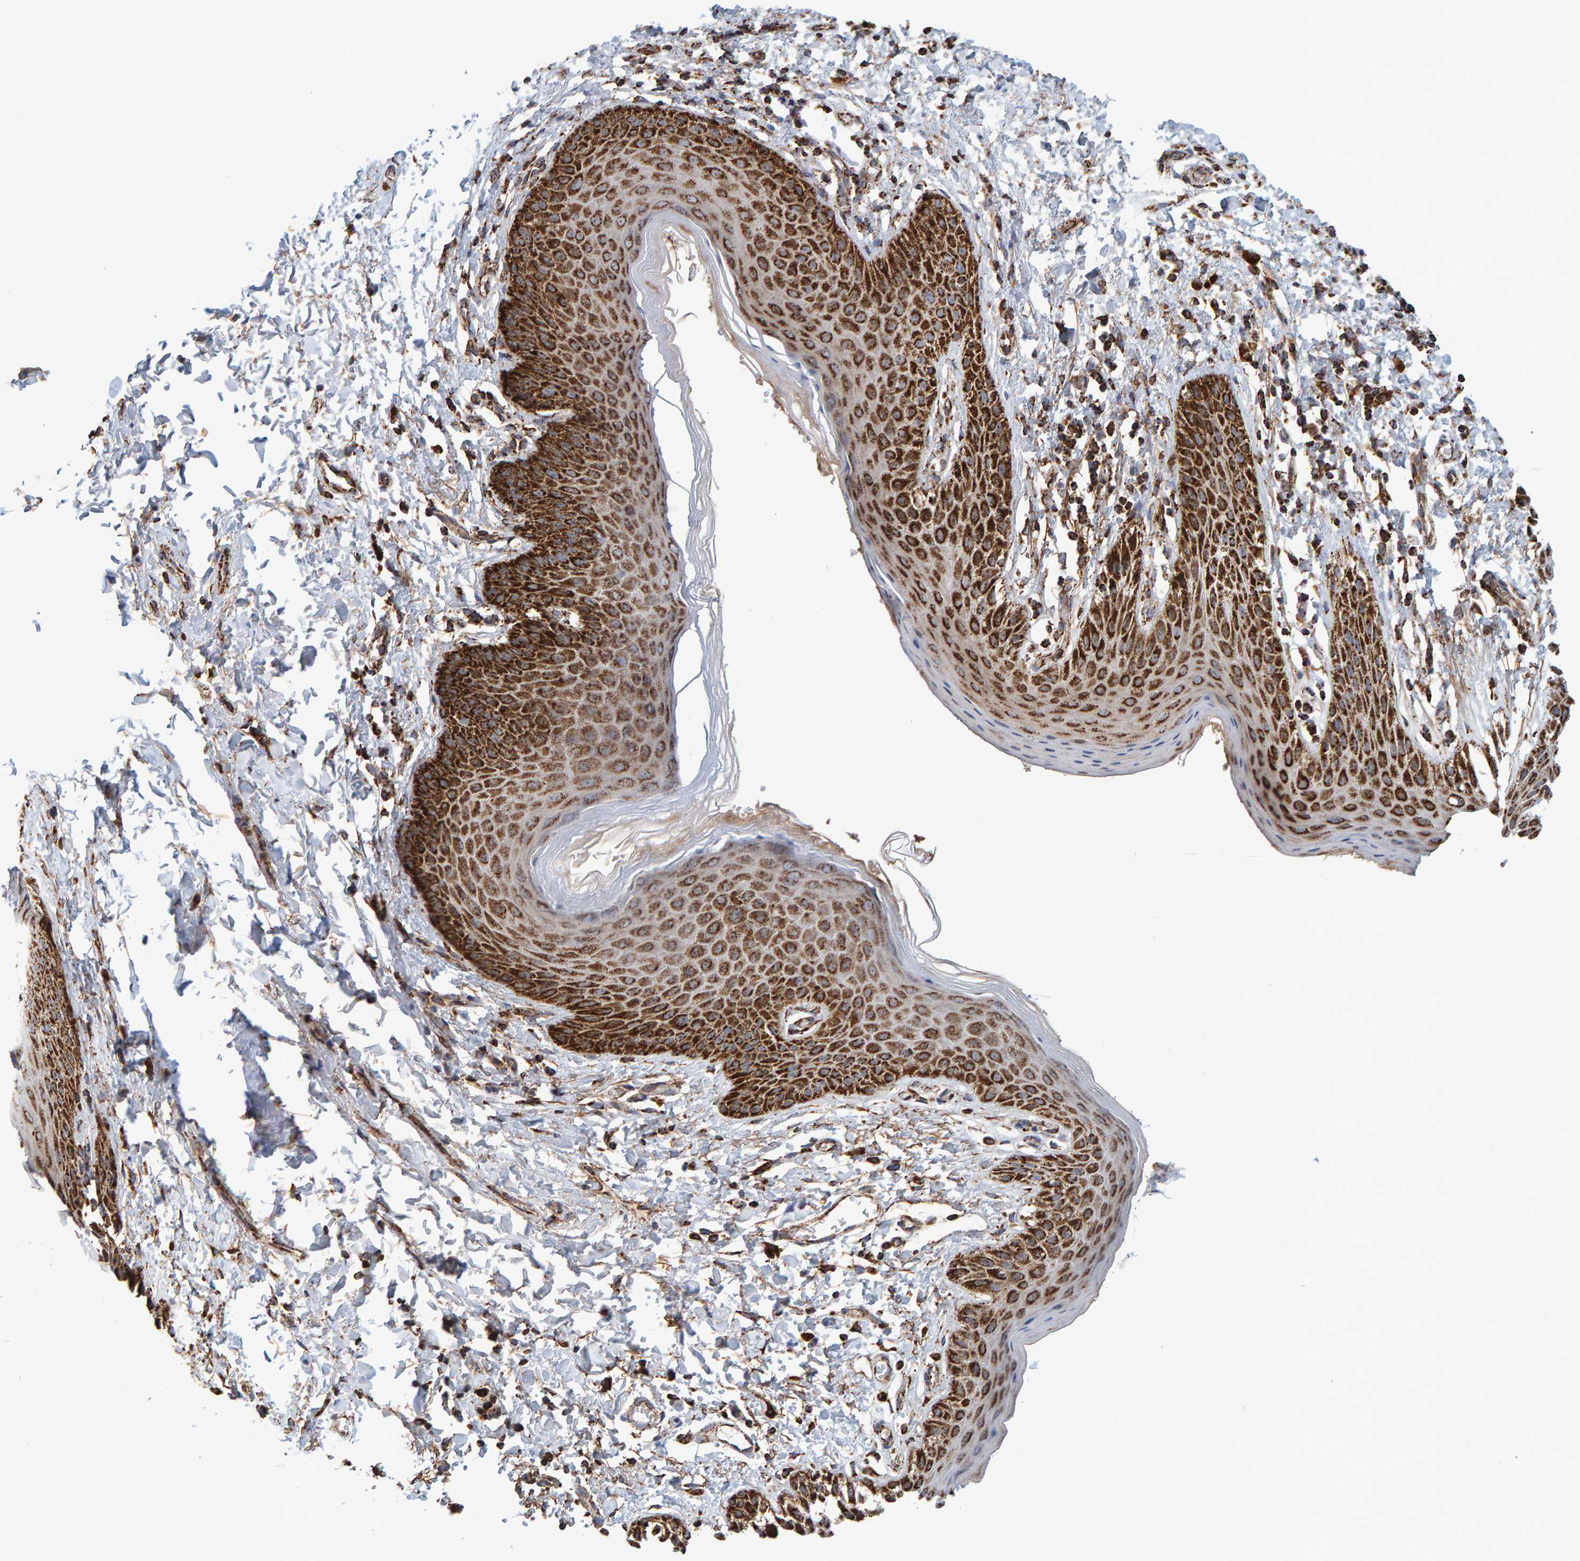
{"staining": {"intensity": "strong", "quantity": ">75%", "location": "cytoplasmic/membranous"}, "tissue": "skin", "cell_type": "Epidermal cells", "image_type": "normal", "snomed": [{"axis": "morphology", "description": "Normal tissue, NOS"}, {"axis": "topography", "description": "Anal"}, {"axis": "topography", "description": "Peripheral nerve tissue"}], "caption": "Immunohistochemistry (DAB) staining of unremarkable human skin displays strong cytoplasmic/membranous protein expression in about >75% of epidermal cells.", "gene": "MRPL45", "patient": {"sex": "male", "age": 44}}